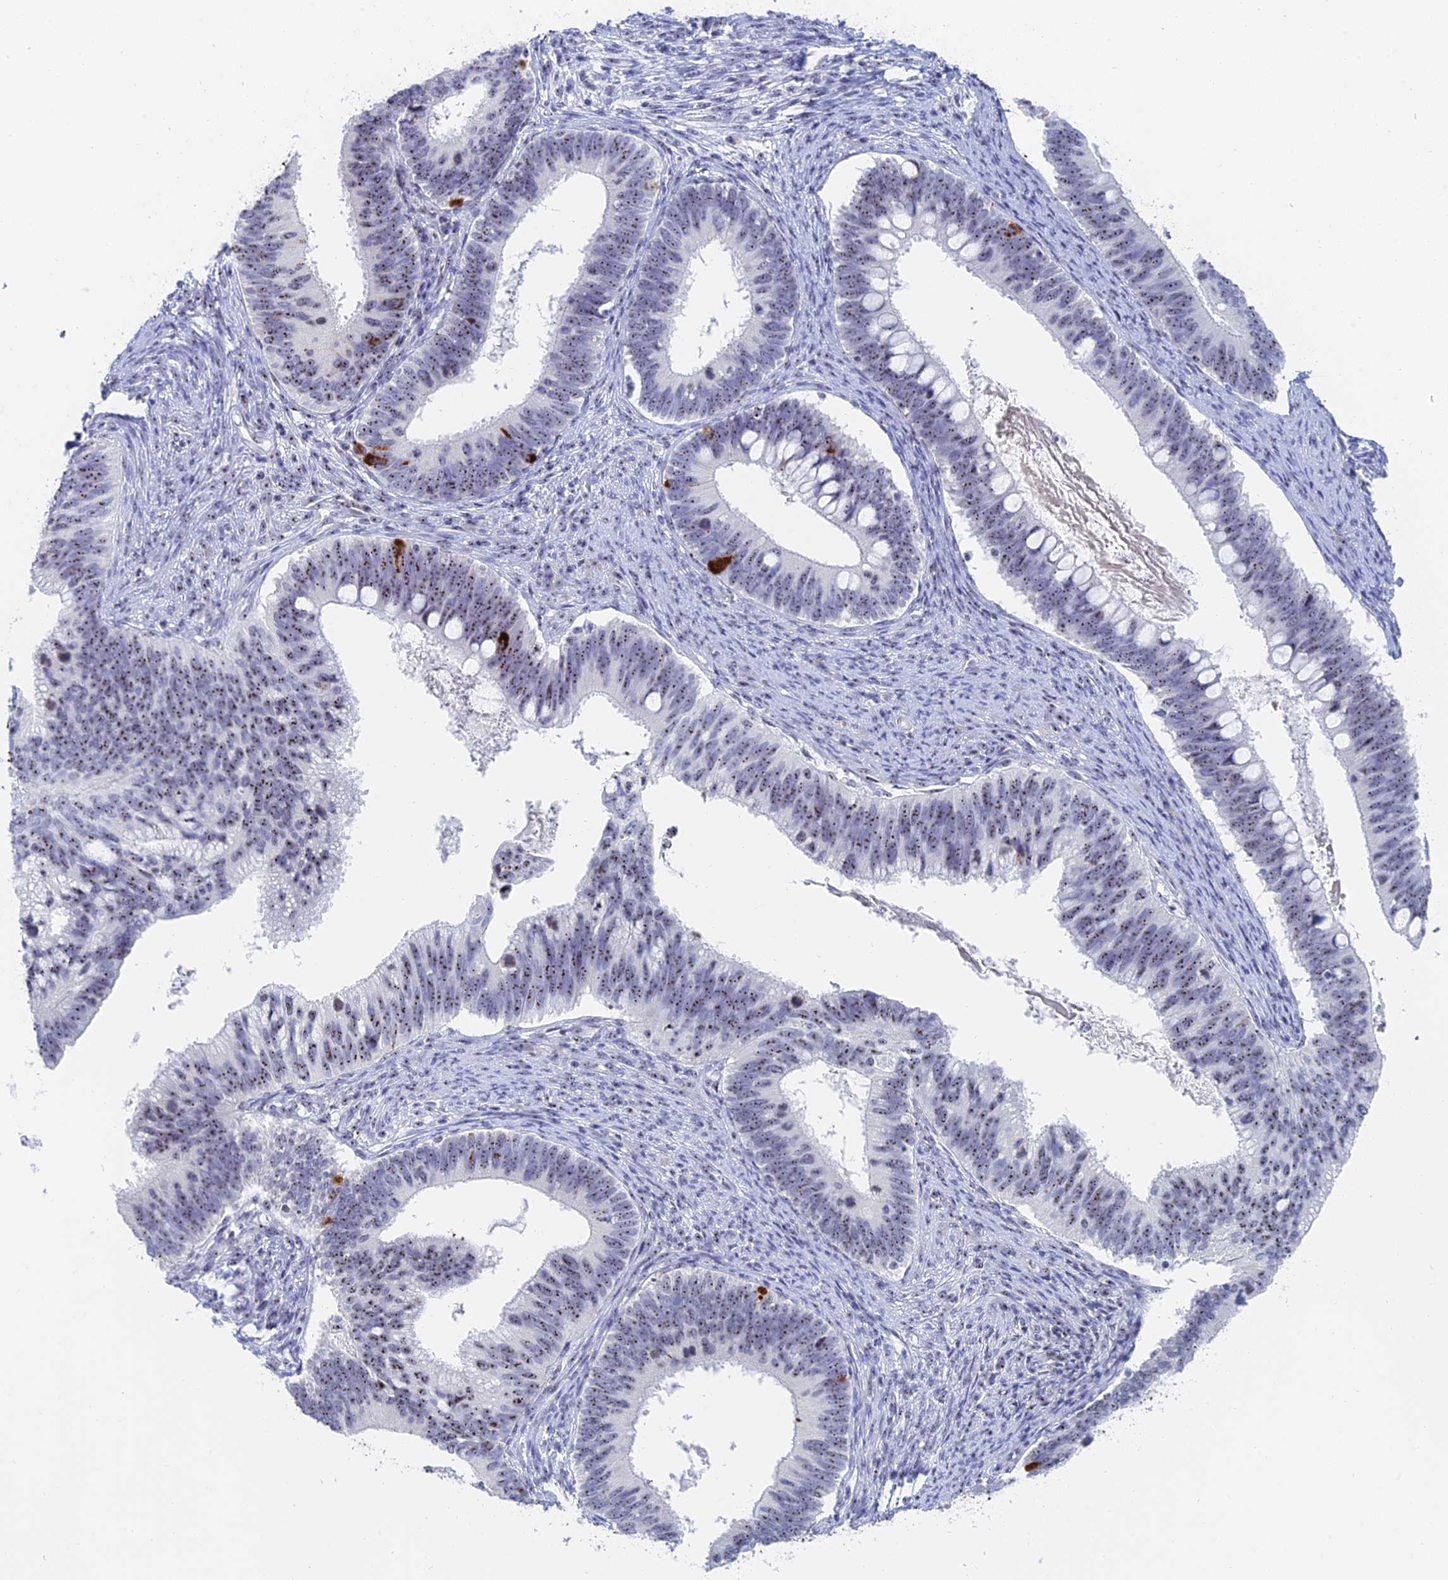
{"staining": {"intensity": "moderate", "quantity": ">75%", "location": "nuclear"}, "tissue": "cervical cancer", "cell_type": "Tumor cells", "image_type": "cancer", "snomed": [{"axis": "morphology", "description": "Adenocarcinoma, NOS"}, {"axis": "topography", "description": "Cervix"}], "caption": "An image of cervical cancer stained for a protein displays moderate nuclear brown staining in tumor cells.", "gene": "RSL1D1", "patient": {"sex": "female", "age": 42}}